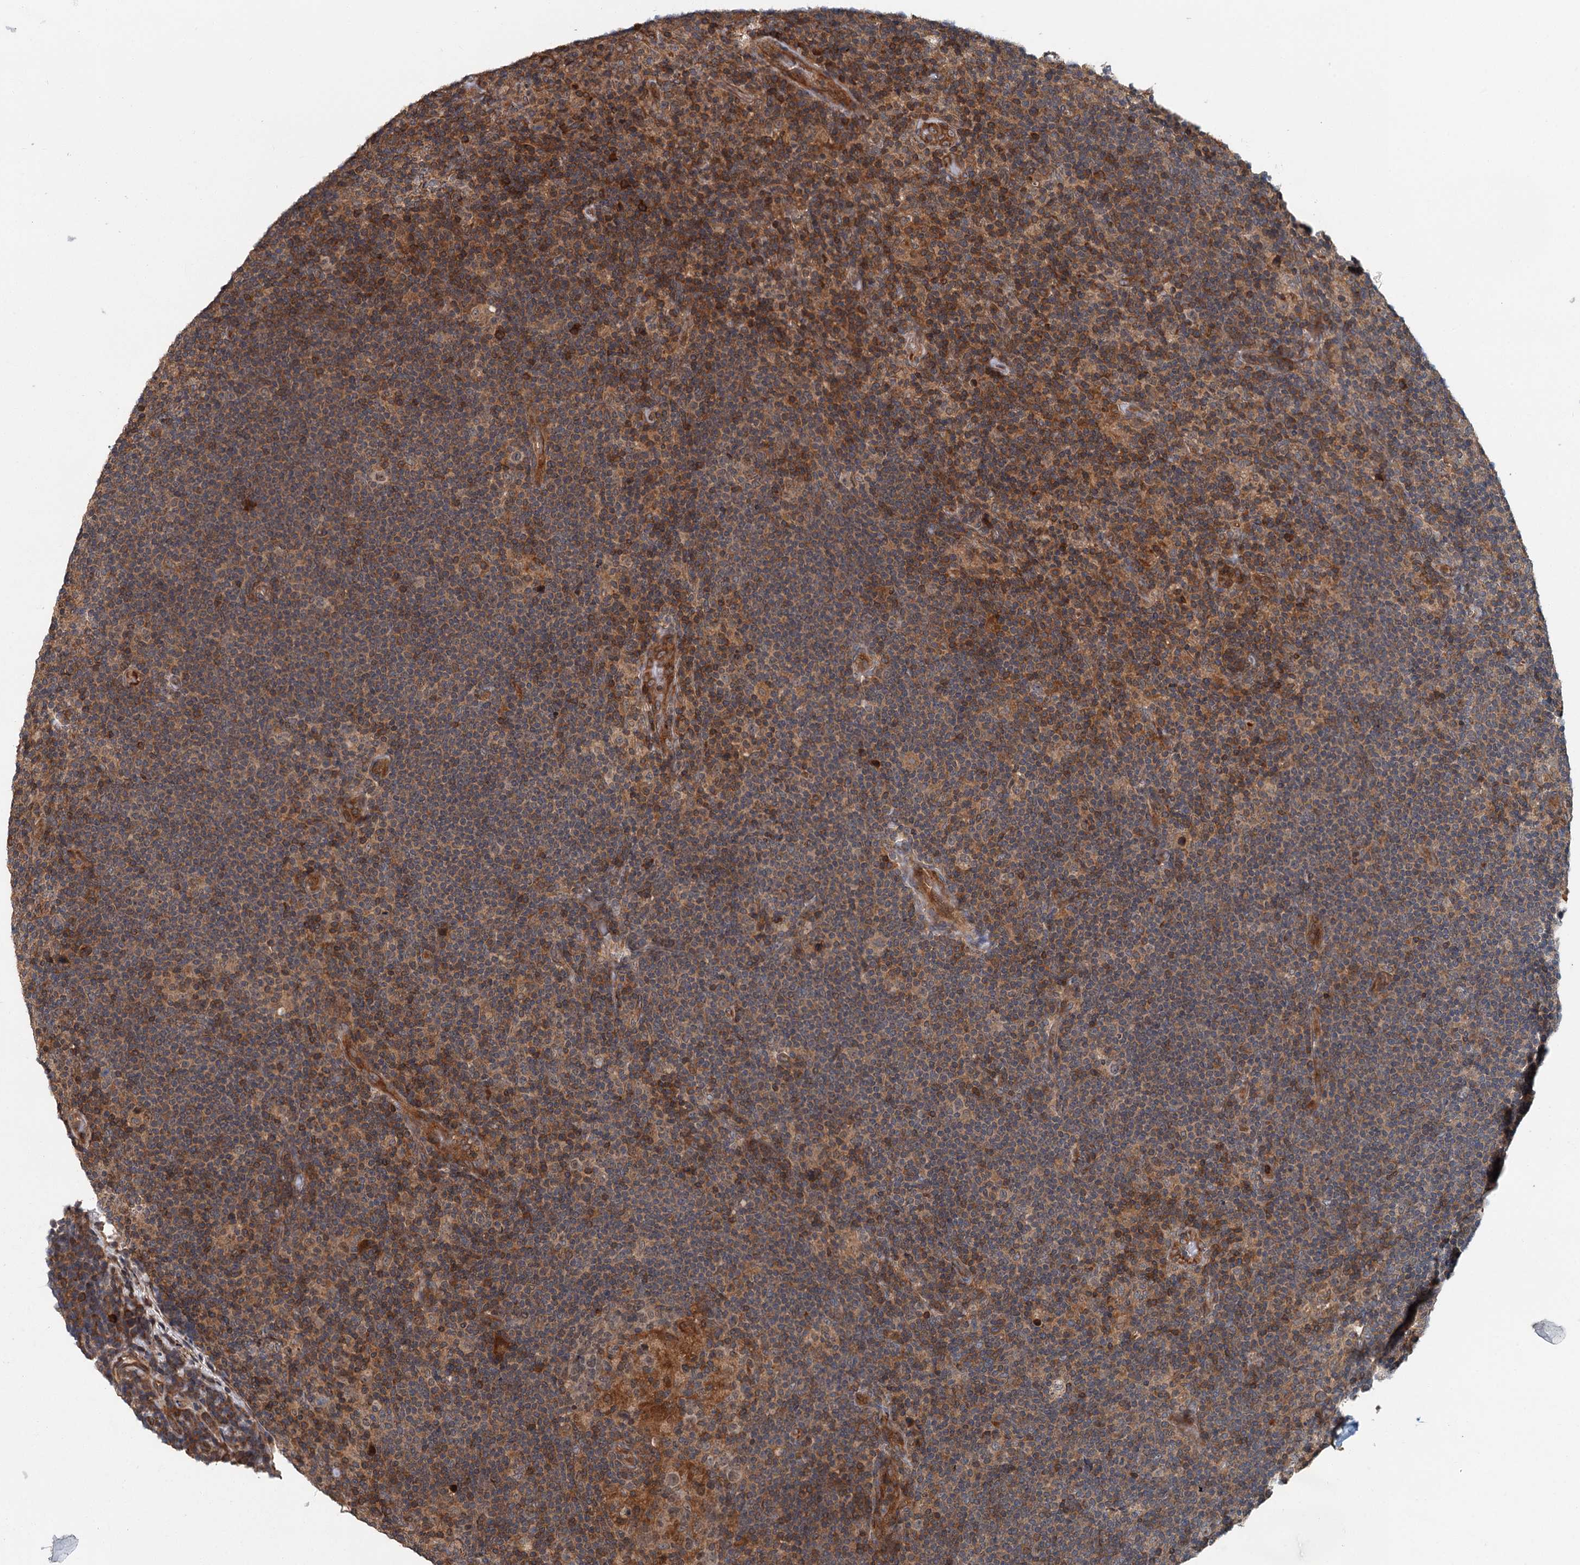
{"staining": {"intensity": "negative", "quantity": "none", "location": "none"}, "tissue": "lymphoma", "cell_type": "Tumor cells", "image_type": "cancer", "snomed": [{"axis": "morphology", "description": "Hodgkin's disease, NOS"}, {"axis": "topography", "description": "Lymph node"}], "caption": "High magnification brightfield microscopy of lymphoma stained with DAB (3,3'-diaminobenzidine) (brown) and counterstained with hematoxylin (blue): tumor cells show no significant expression. Nuclei are stained in blue.", "gene": "ZNF527", "patient": {"sex": "female", "age": 57}}